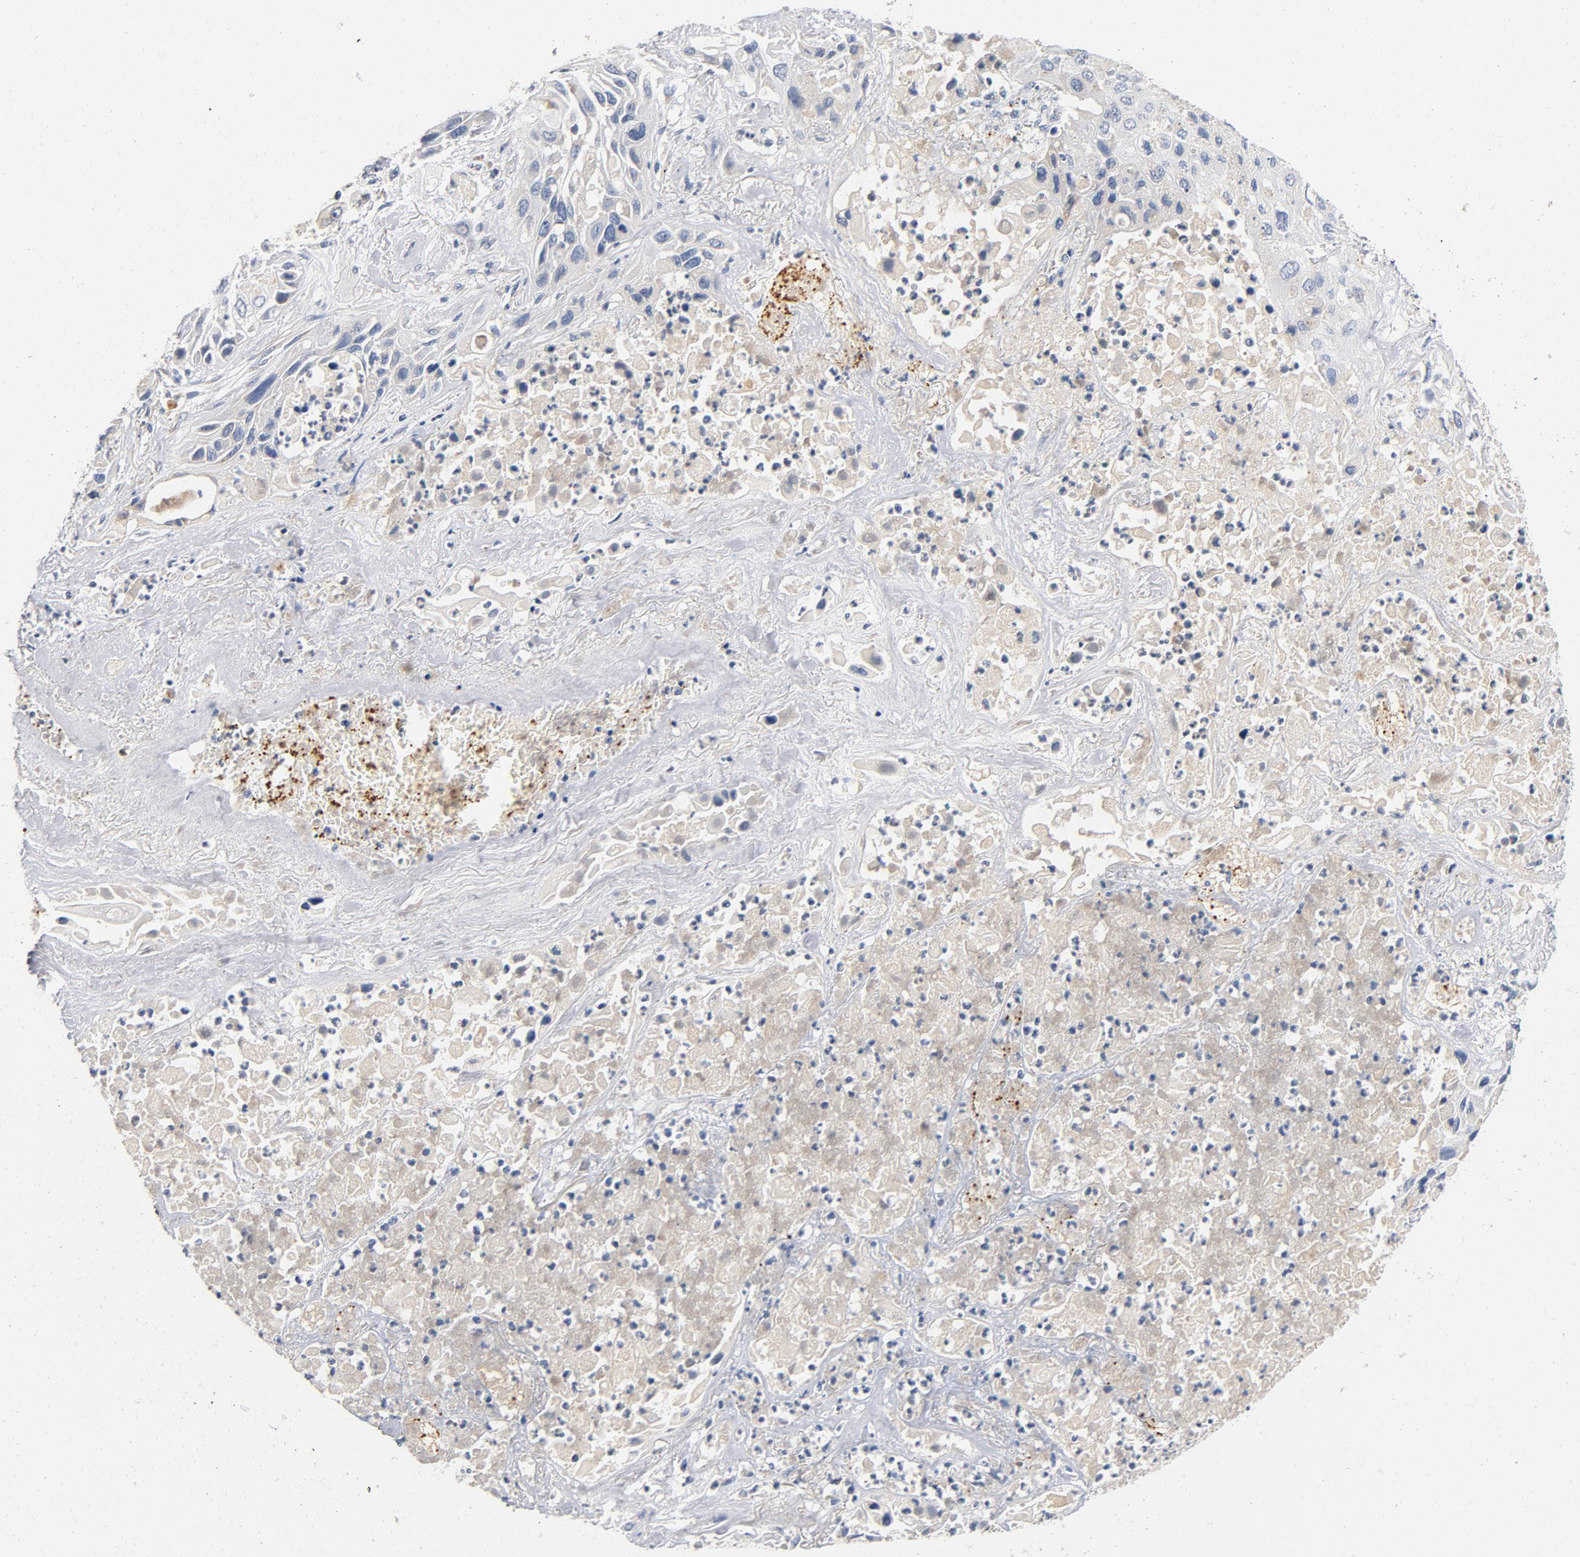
{"staining": {"intensity": "negative", "quantity": "none", "location": "none"}, "tissue": "lung cancer", "cell_type": "Tumor cells", "image_type": "cancer", "snomed": [{"axis": "morphology", "description": "Squamous cell carcinoma, NOS"}, {"axis": "topography", "description": "Lung"}], "caption": "Immunohistochemistry (IHC) histopathology image of neoplastic tissue: human lung cancer stained with DAB demonstrates no significant protein positivity in tumor cells.", "gene": "LMAN2", "patient": {"sex": "female", "age": 76}}